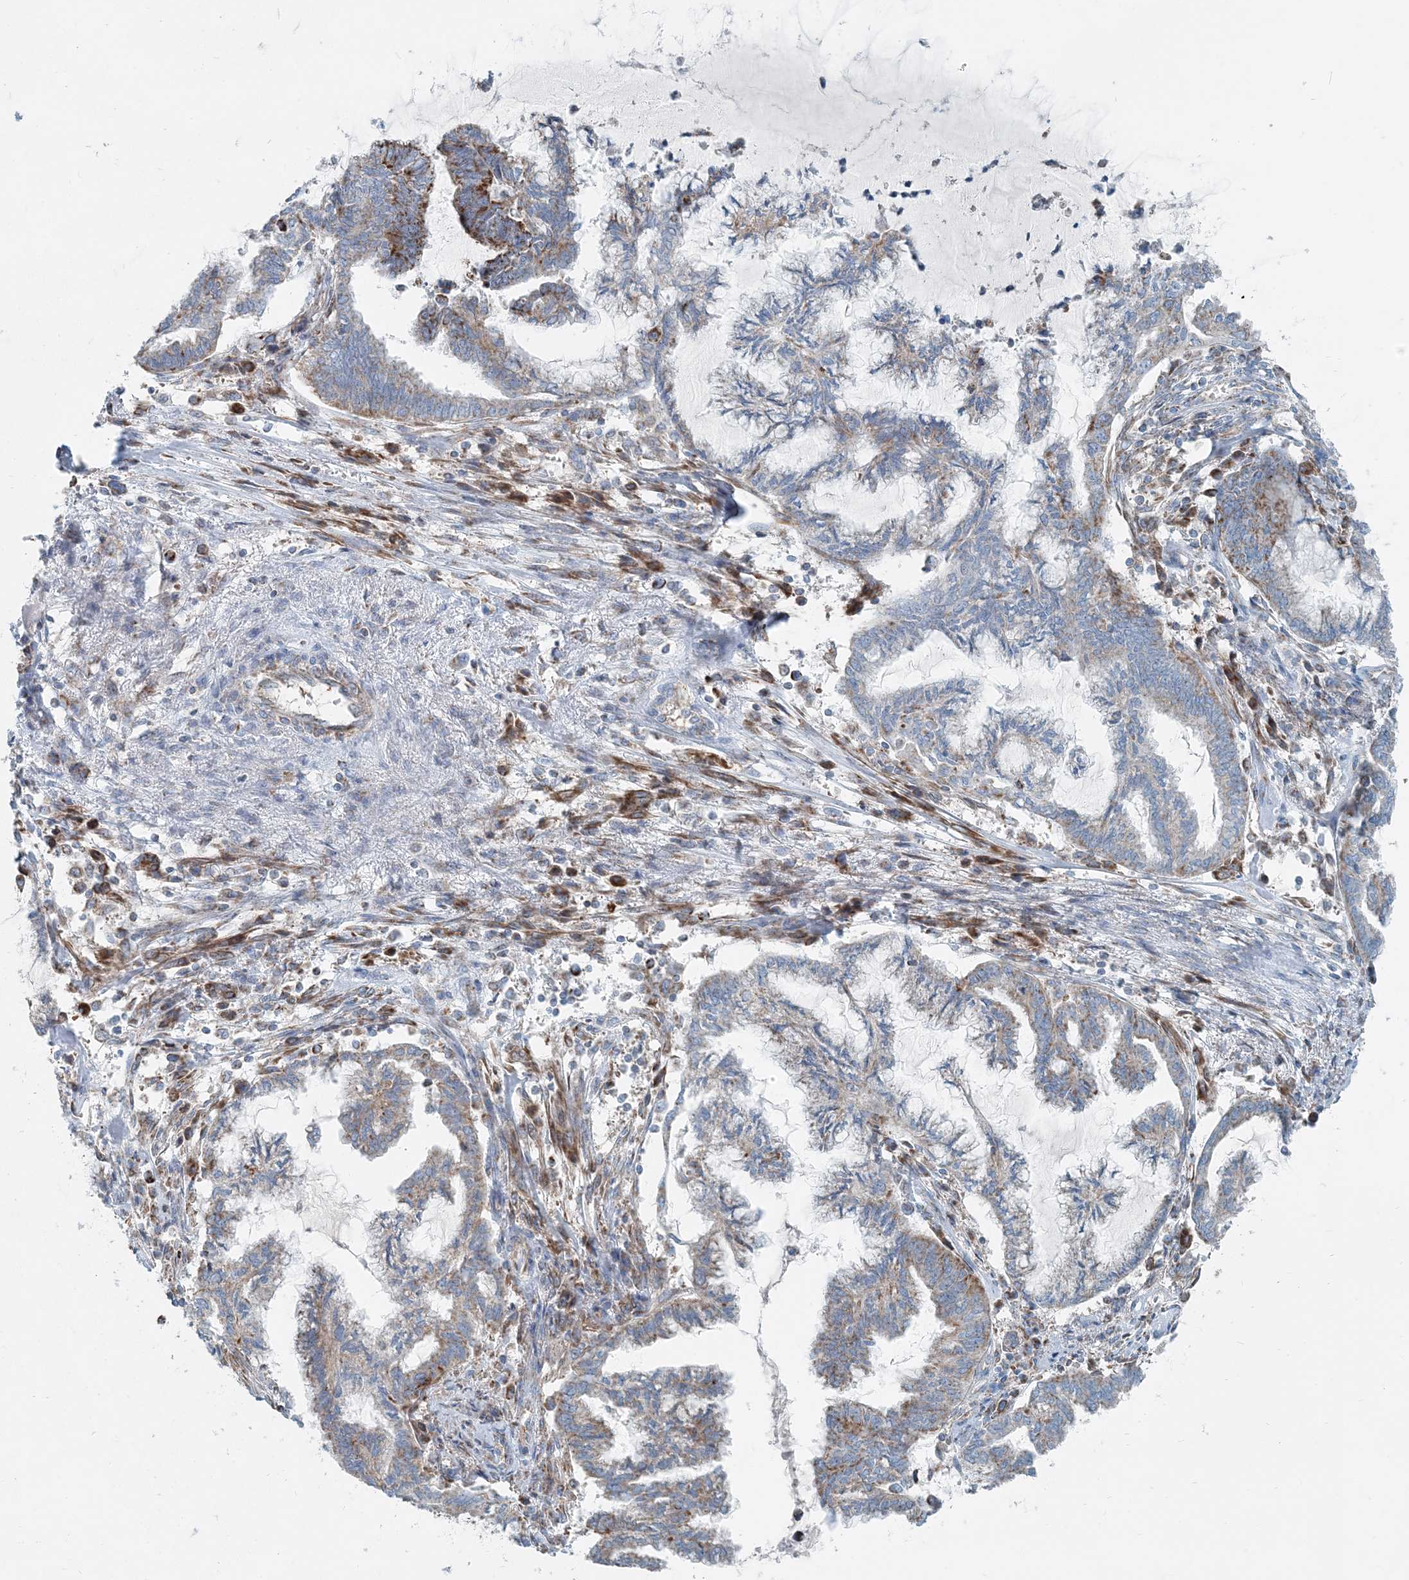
{"staining": {"intensity": "moderate", "quantity": "<25%", "location": "cytoplasmic/membranous"}, "tissue": "endometrial cancer", "cell_type": "Tumor cells", "image_type": "cancer", "snomed": [{"axis": "morphology", "description": "Adenocarcinoma, NOS"}, {"axis": "topography", "description": "Endometrium"}], "caption": "The image displays staining of endometrial cancer (adenocarcinoma), revealing moderate cytoplasmic/membranous protein staining (brown color) within tumor cells.", "gene": "INTU", "patient": {"sex": "female", "age": 86}}